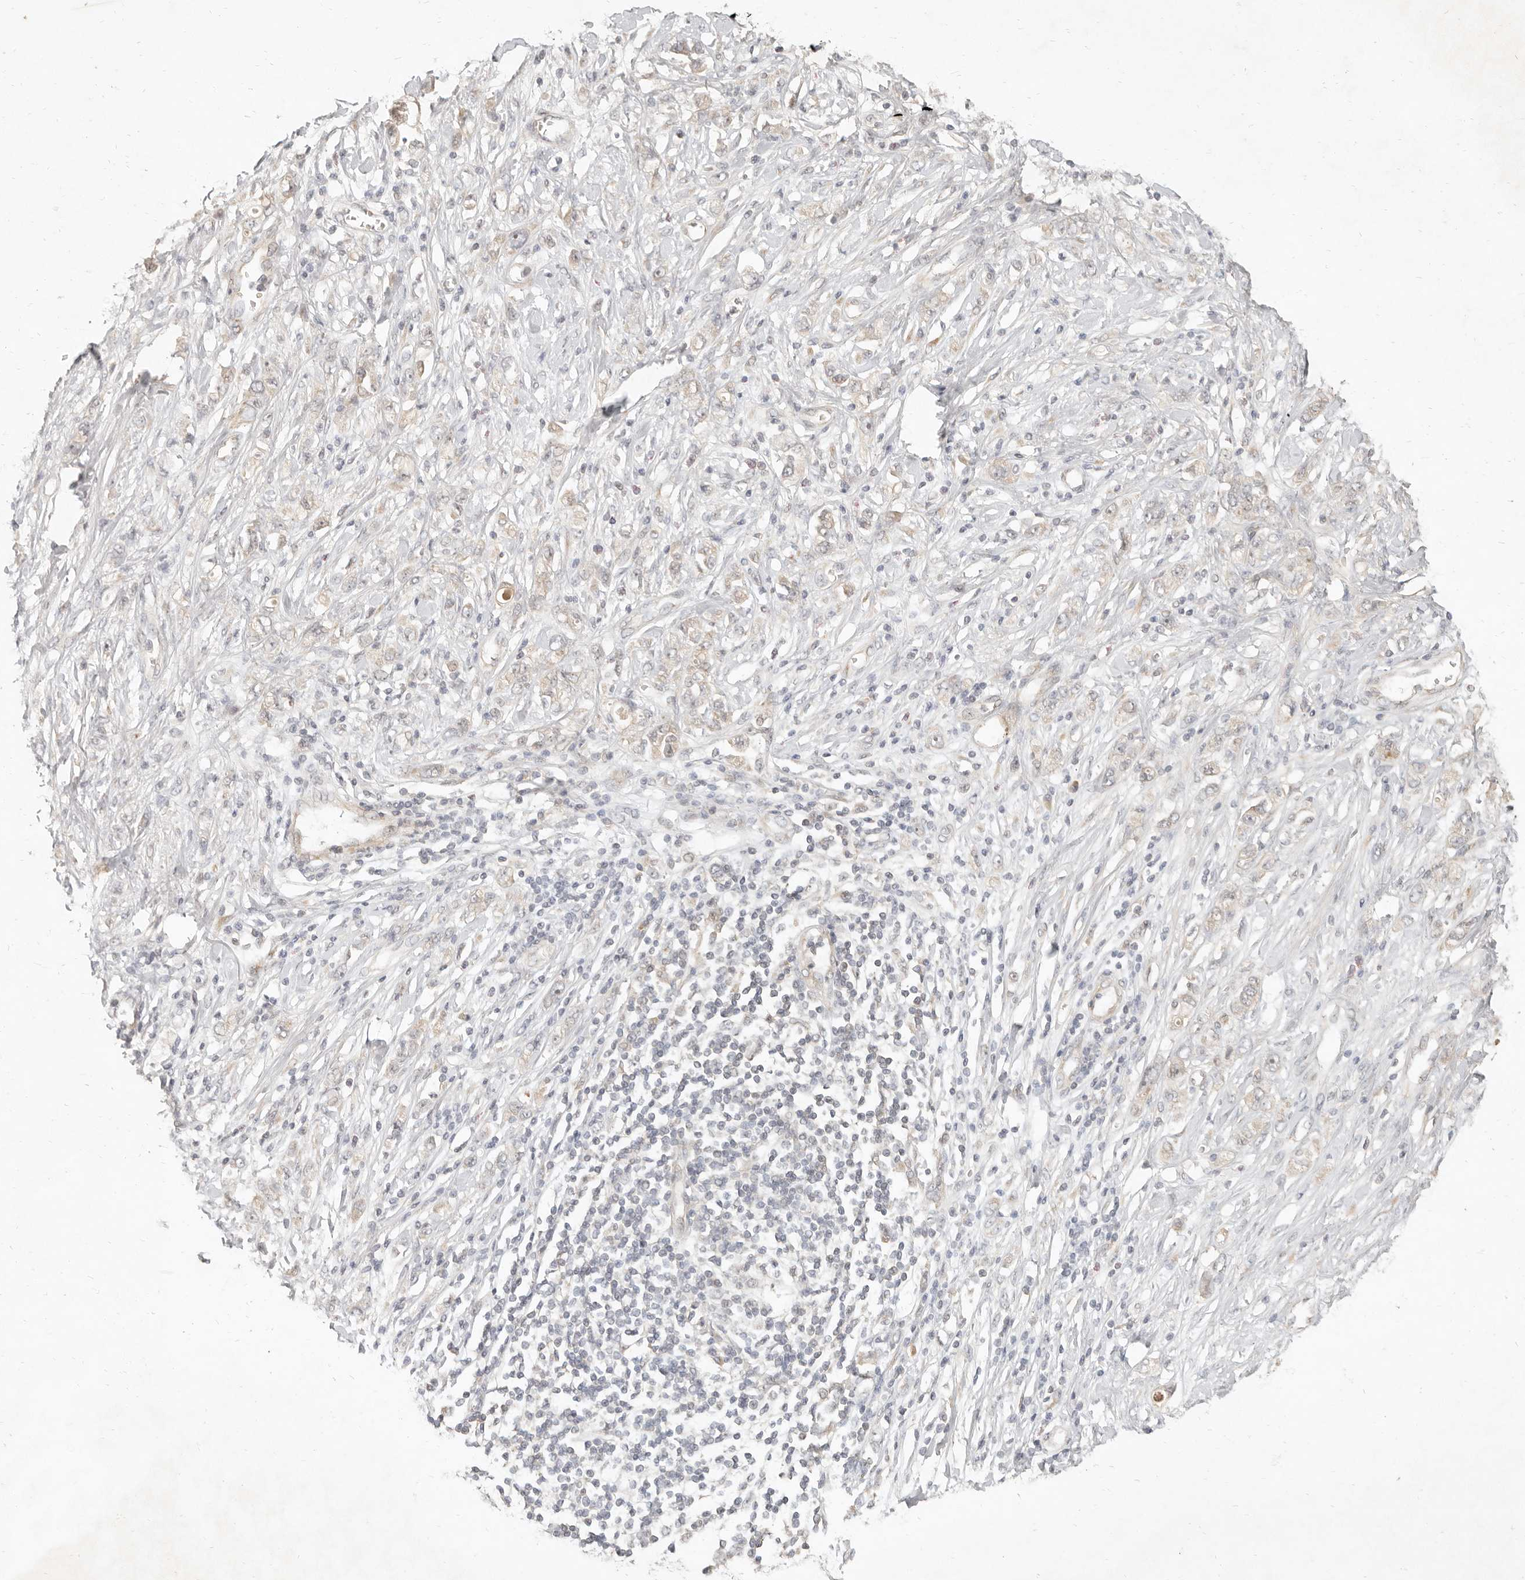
{"staining": {"intensity": "weak", "quantity": "<25%", "location": "cytoplasmic/membranous"}, "tissue": "stomach cancer", "cell_type": "Tumor cells", "image_type": "cancer", "snomed": [{"axis": "morphology", "description": "Adenocarcinoma, NOS"}, {"axis": "topography", "description": "Stomach"}], "caption": "Immunohistochemistry (IHC) of adenocarcinoma (stomach) reveals no positivity in tumor cells.", "gene": "UBXN11", "patient": {"sex": "female", "age": 76}}